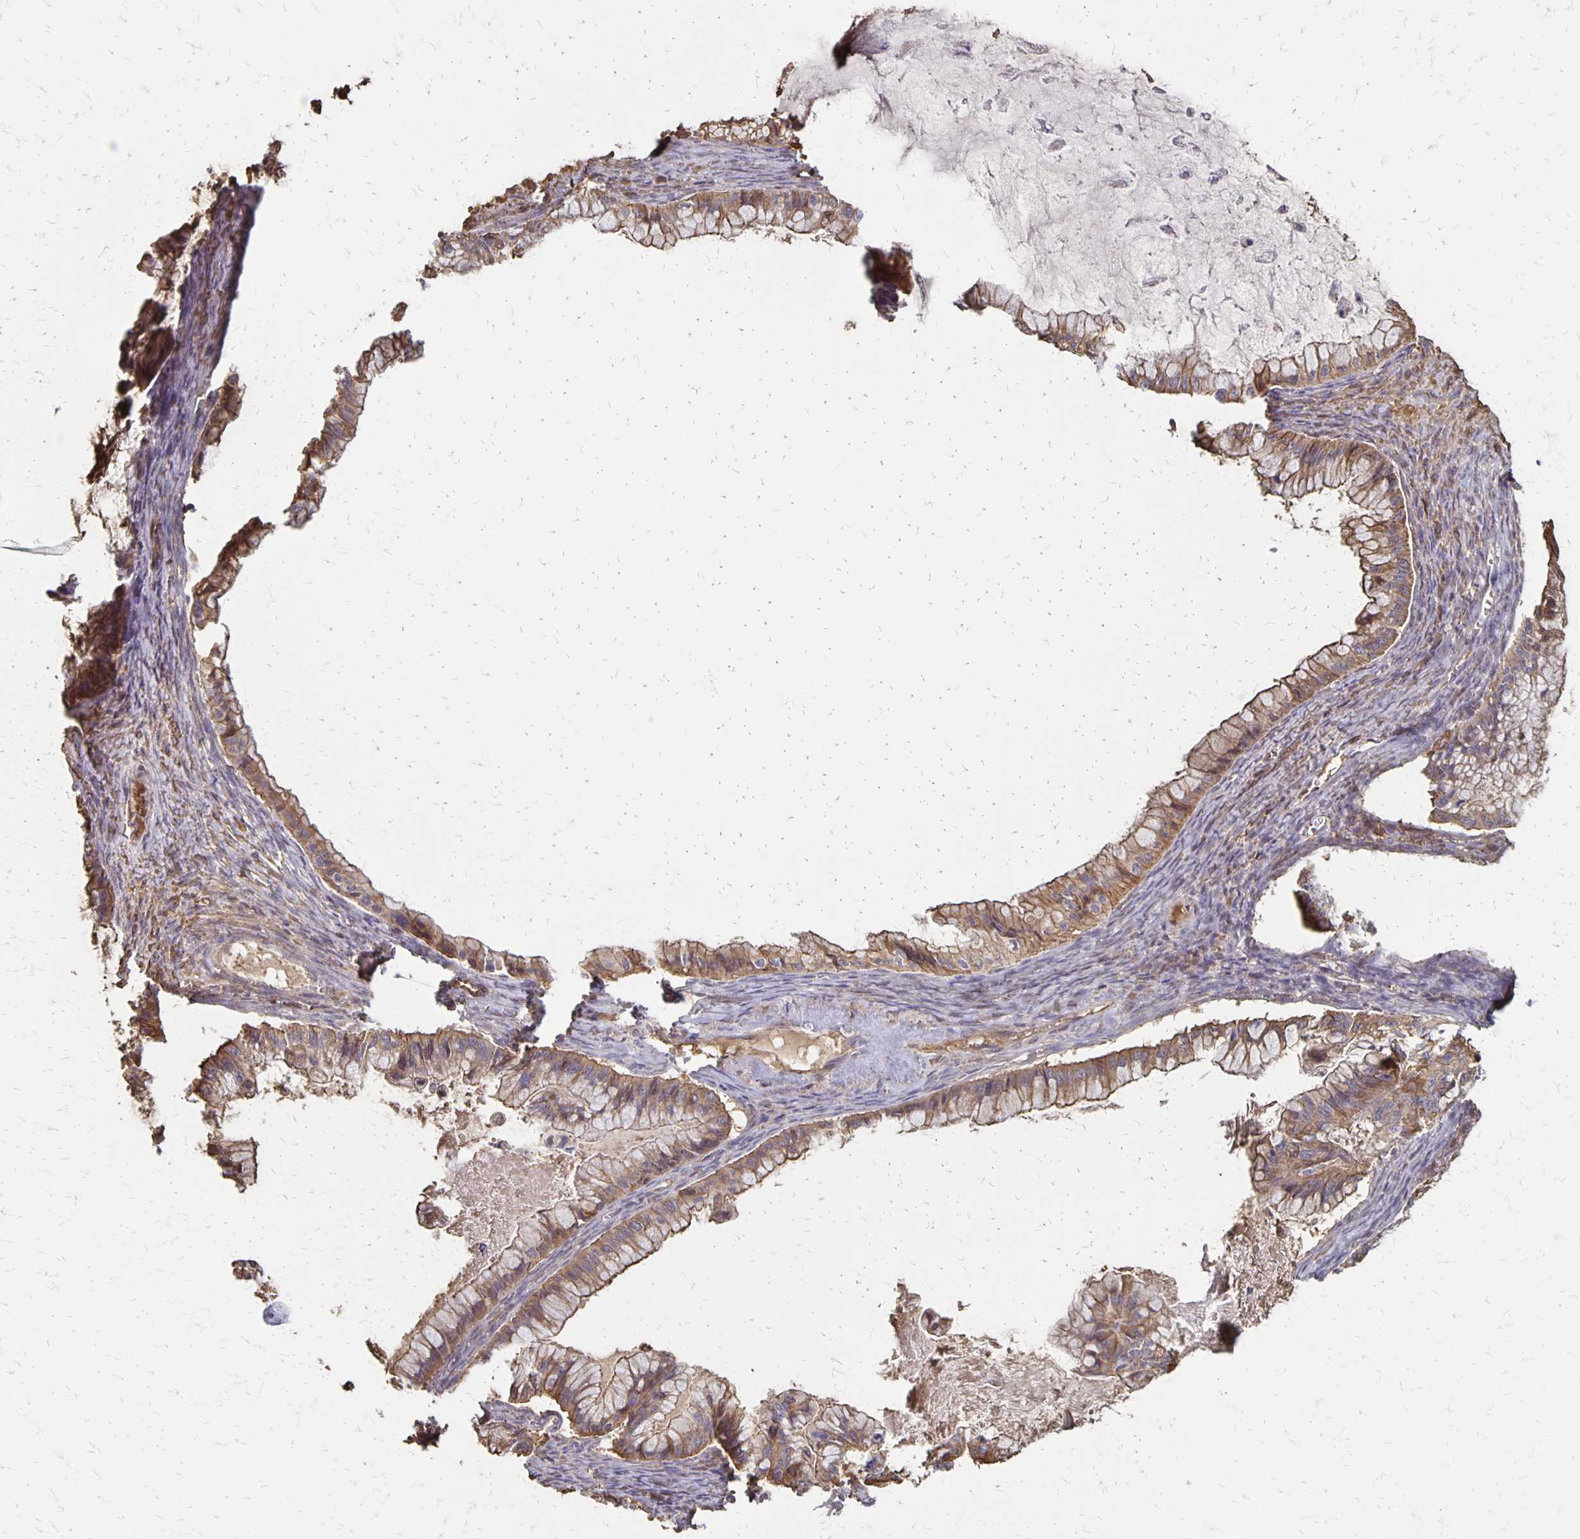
{"staining": {"intensity": "moderate", "quantity": ">75%", "location": "cytoplasmic/membranous"}, "tissue": "ovarian cancer", "cell_type": "Tumor cells", "image_type": "cancer", "snomed": [{"axis": "morphology", "description": "Cystadenocarcinoma, mucinous, NOS"}, {"axis": "topography", "description": "Ovary"}], "caption": "The immunohistochemical stain highlights moderate cytoplasmic/membranous expression in tumor cells of mucinous cystadenocarcinoma (ovarian) tissue. The staining was performed using DAB to visualize the protein expression in brown, while the nuclei were stained in blue with hematoxylin (Magnification: 20x).", "gene": "PROM2", "patient": {"sex": "female", "age": 72}}